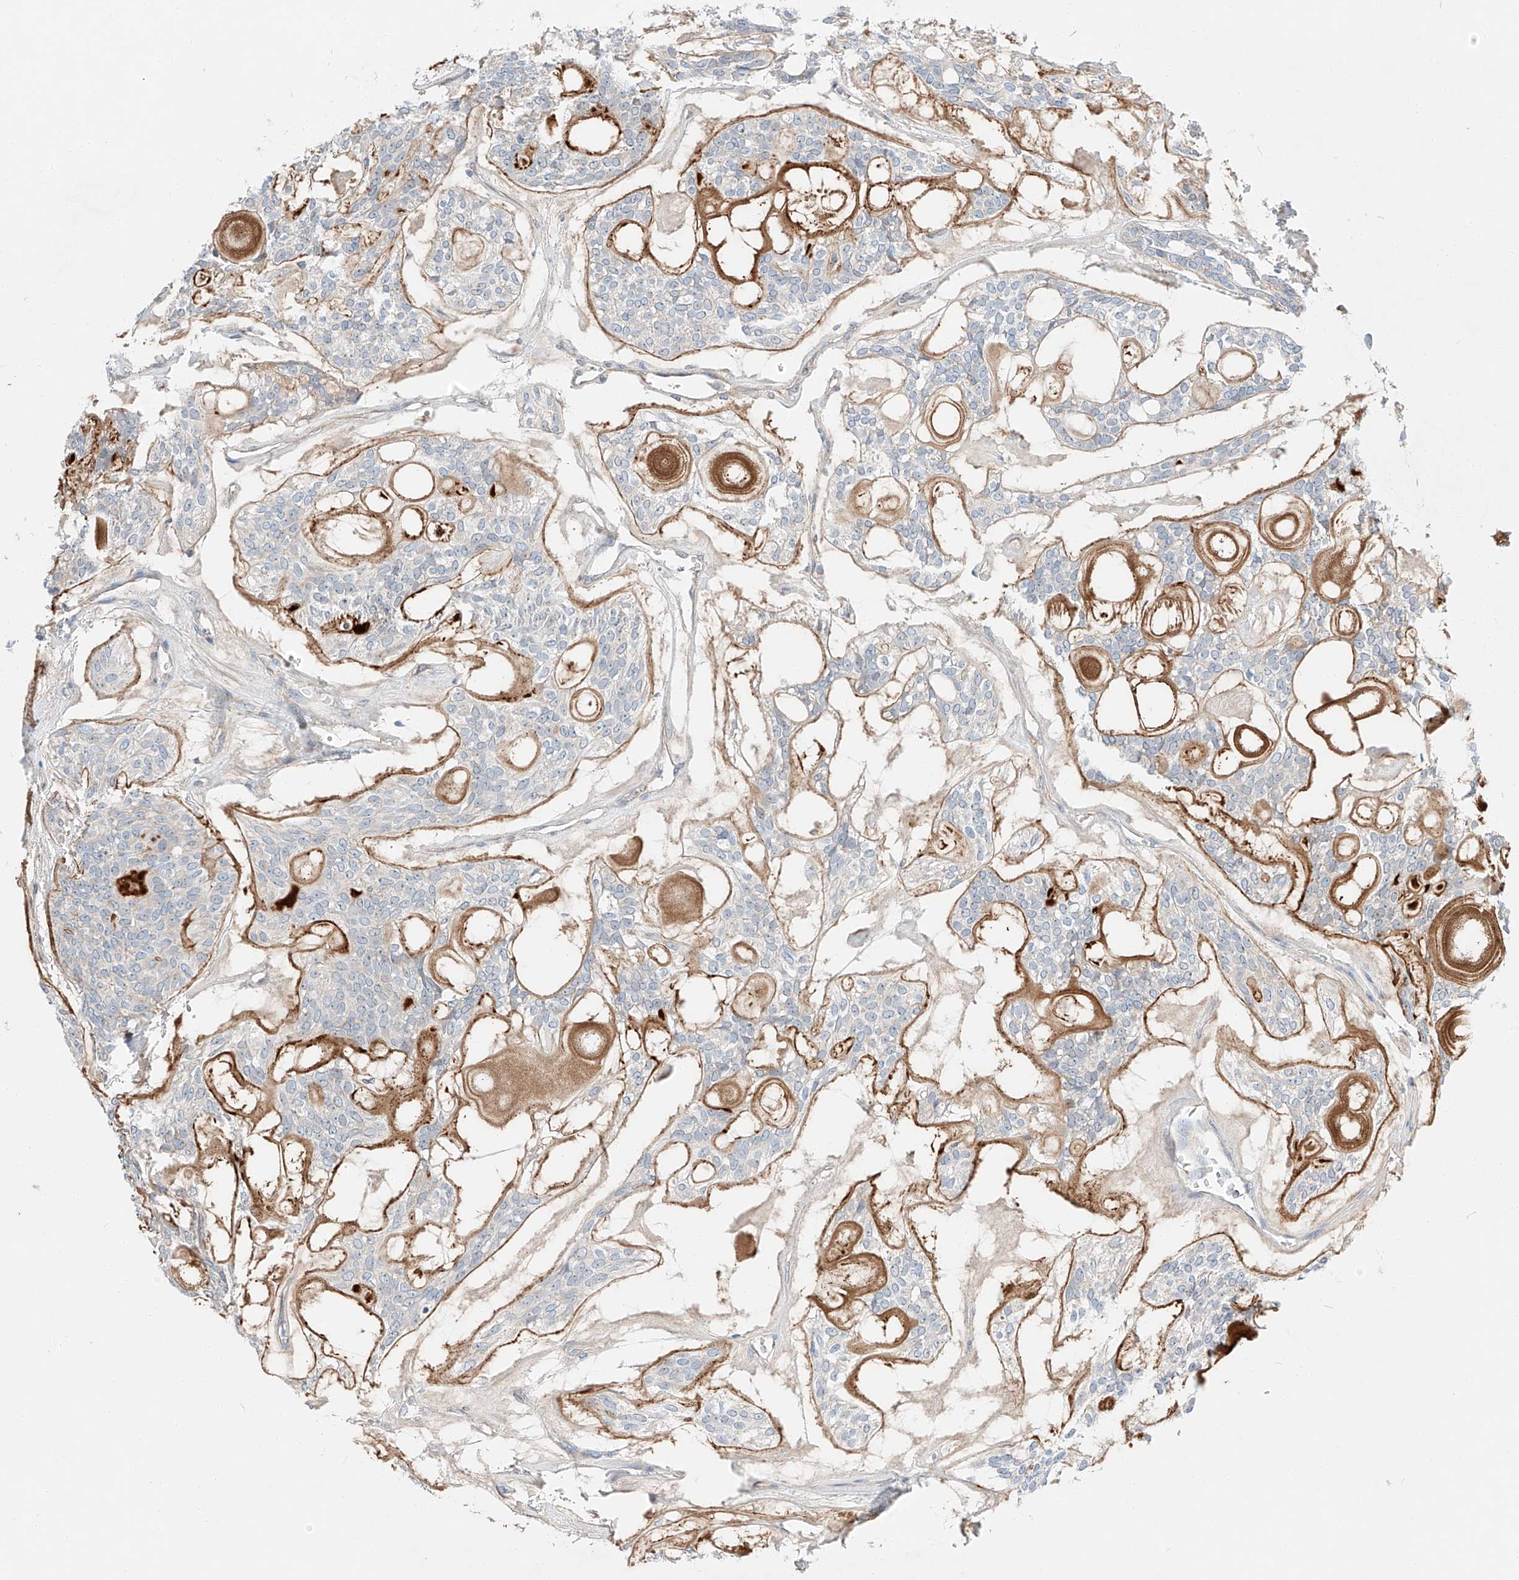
{"staining": {"intensity": "negative", "quantity": "none", "location": "none"}, "tissue": "head and neck cancer", "cell_type": "Tumor cells", "image_type": "cancer", "snomed": [{"axis": "morphology", "description": "Adenocarcinoma, NOS"}, {"axis": "topography", "description": "Head-Neck"}], "caption": "Tumor cells are negative for brown protein staining in adenocarcinoma (head and neck). (DAB immunohistochemistry (IHC), high magnification).", "gene": "RUSC1", "patient": {"sex": "male", "age": 66}}